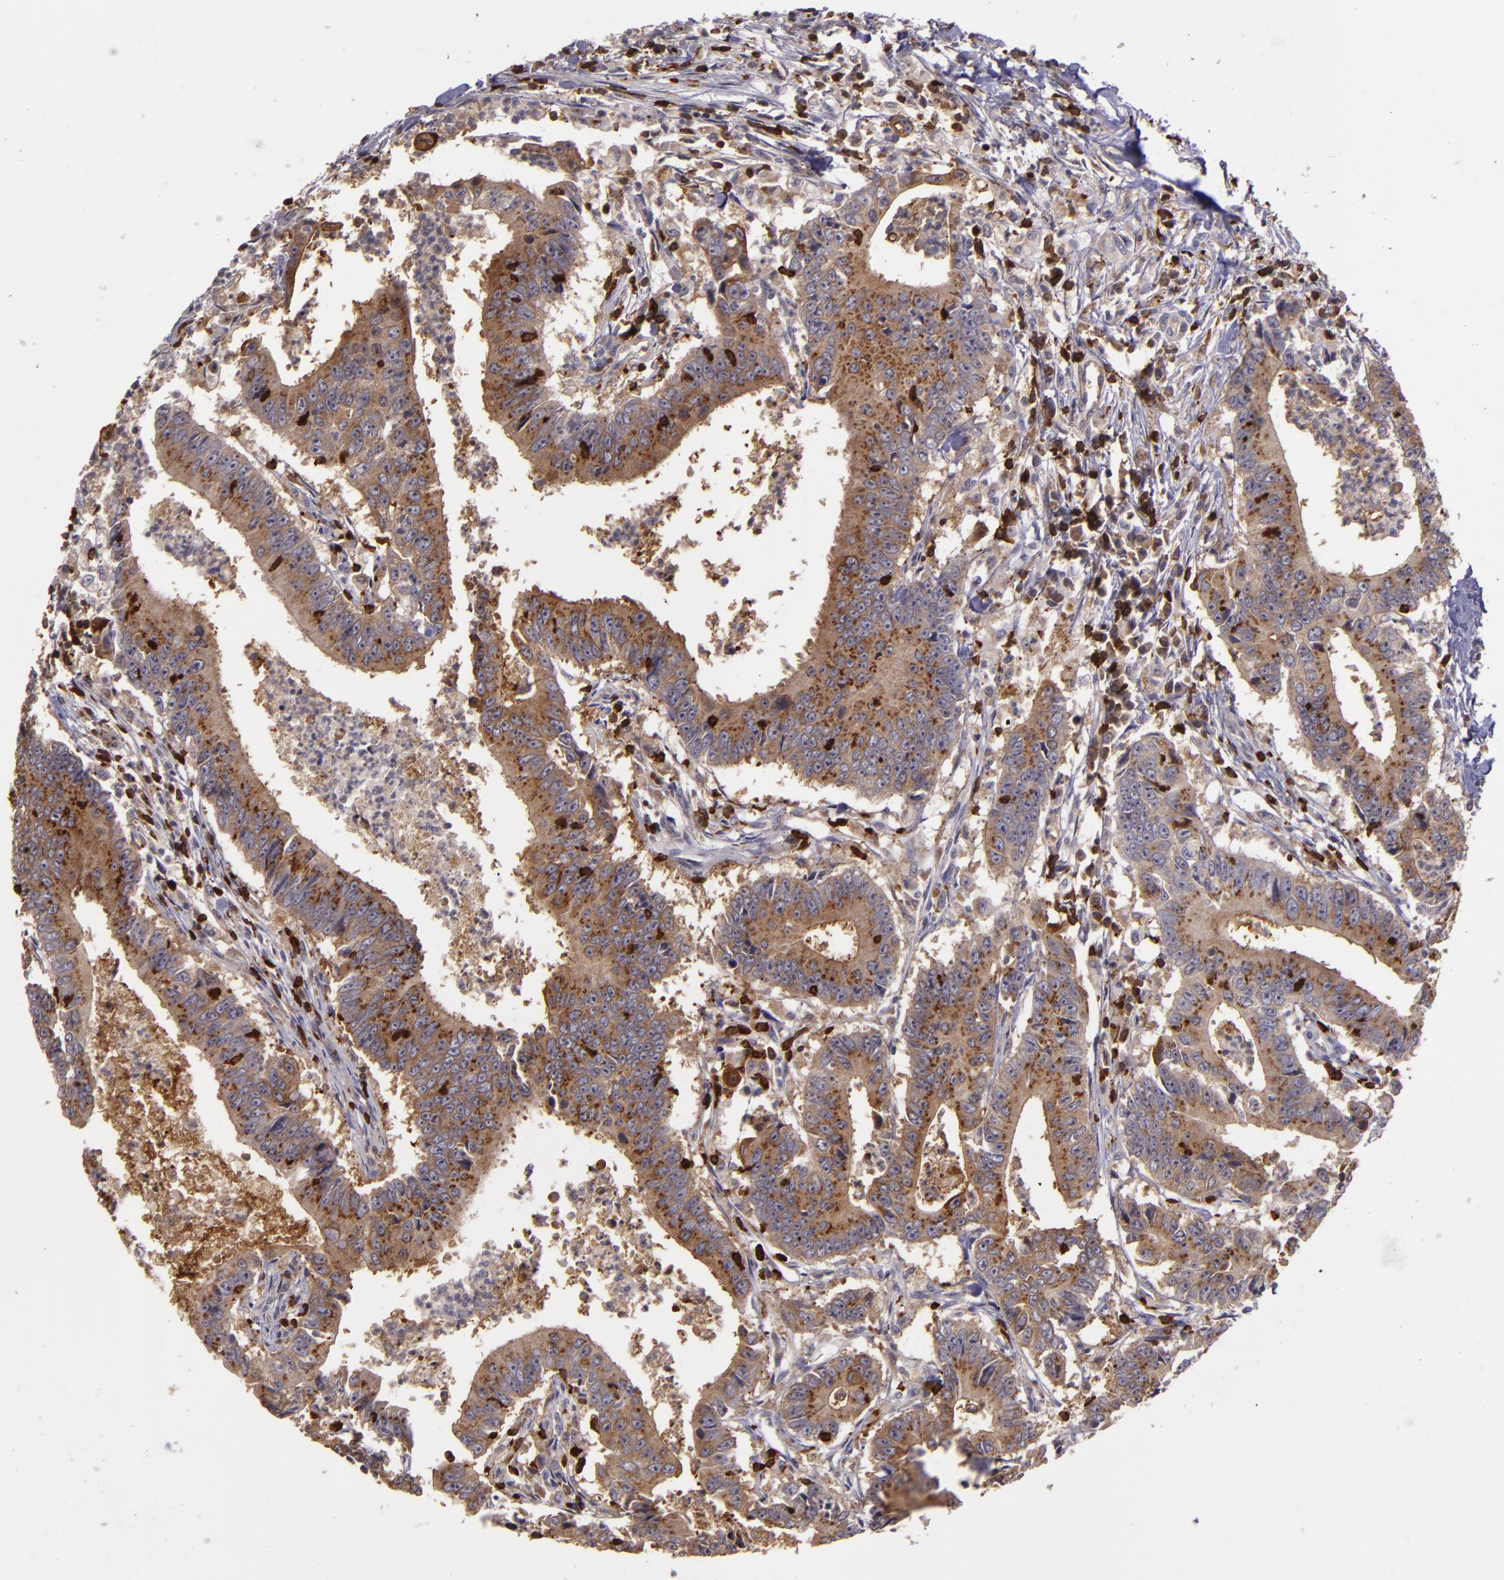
{"staining": {"intensity": "moderate", "quantity": ">75%", "location": "cytoplasmic/membranous"}, "tissue": "colorectal cancer", "cell_type": "Tumor cells", "image_type": "cancer", "snomed": [{"axis": "morphology", "description": "Adenocarcinoma, NOS"}, {"axis": "topography", "description": "Colon"}], "caption": "The histopathology image reveals a brown stain indicating the presence of a protein in the cytoplasmic/membranous of tumor cells in adenocarcinoma (colorectal).", "gene": "SLC9A3R1", "patient": {"sex": "male", "age": 55}}